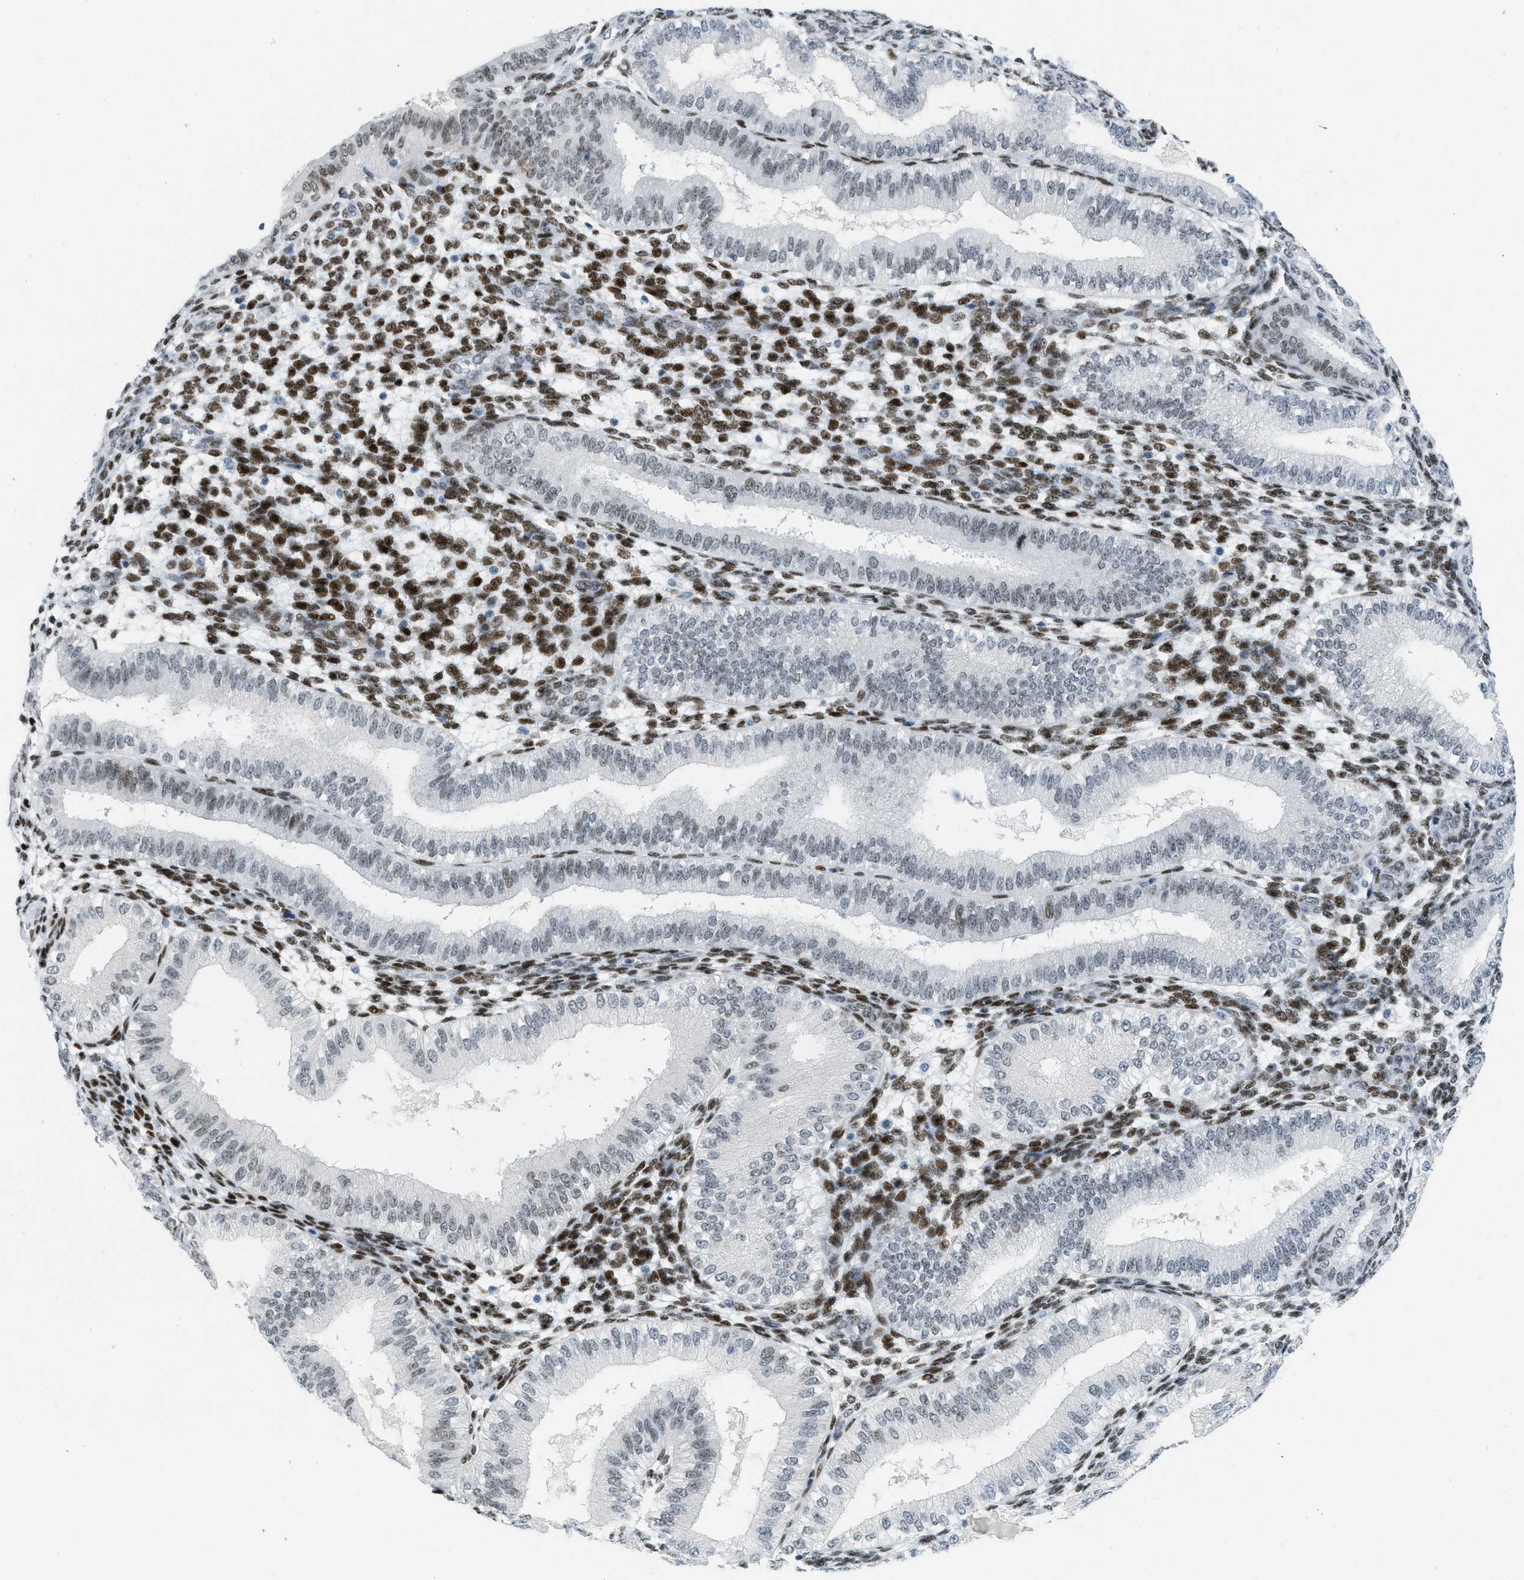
{"staining": {"intensity": "strong", "quantity": ">75%", "location": "nuclear"}, "tissue": "endometrium", "cell_type": "Cells in endometrial stroma", "image_type": "normal", "snomed": [{"axis": "morphology", "description": "Normal tissue, NOS"}, {"axis": "topography", "description": "Endometrium"}], "caption": "Immunohistochemistry histopathology image of normal human endometrium stained for a protein (brown), which displays high levels of strong nuclear expression in about >75% of cells in endometrial stroma.", "gene": "PBX1", "patient": {"sex": "female", "age": 39}}